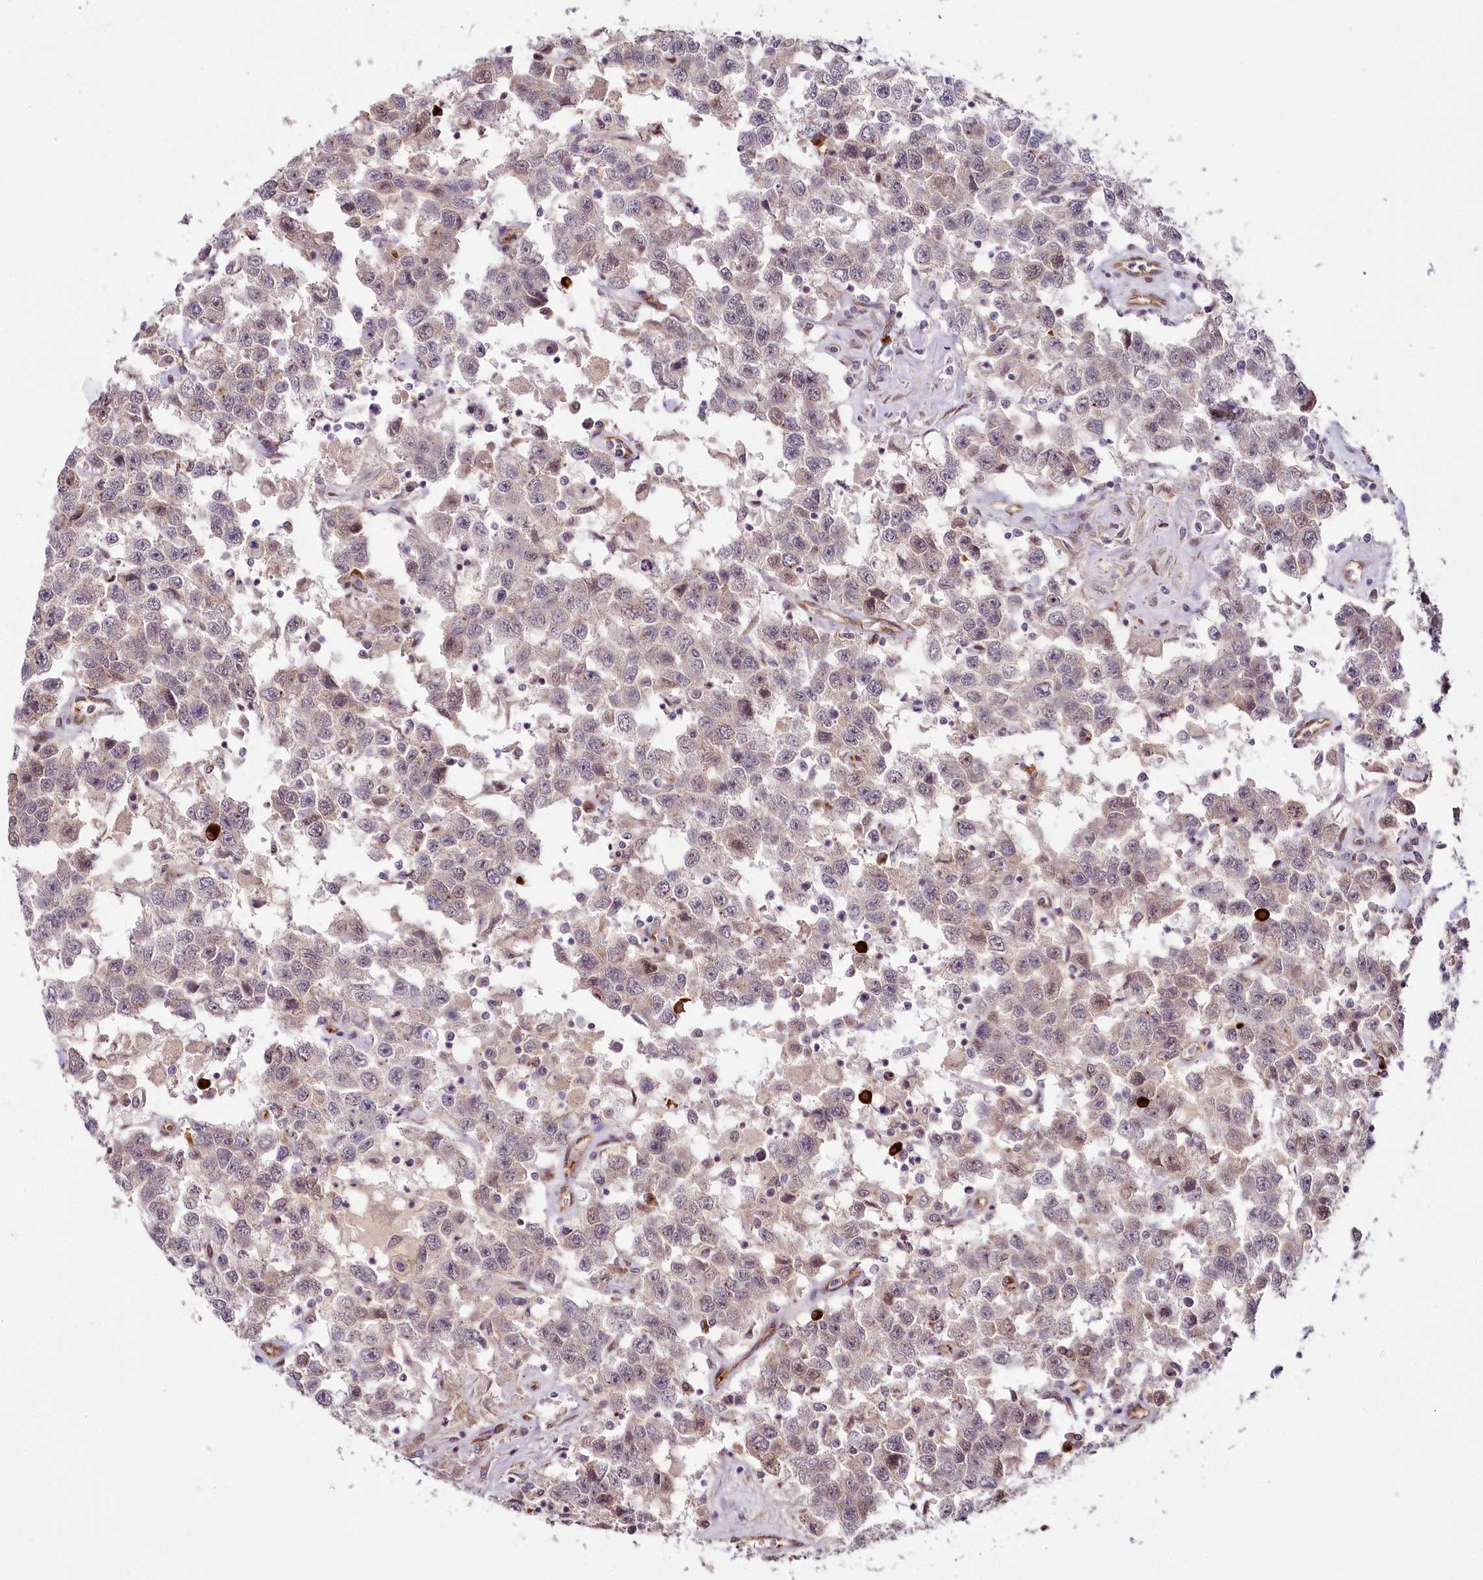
{"staining": {"intensity": "weak", "quantity": "25%-75%", "location": "nuclear"}, "tissue": "testis cancer", "cell_type": "Tumor cells", "image_type": "cancer", "snomed": [{"axis": "morphology", "description": "Seminoma, NOS"}, {"axis": "topography", "description": "Testis"}], "caption": "Immunohistochemical staining of human testis seminoma displays low levels of weak nuclear protein staining in approximately 25%-75% of tumor cells. (brown staining indicates protein expression, while blue staining denotes nuclei).", "gene": "ALKBH8", "patient": {"sex": "male", "age": 41}}